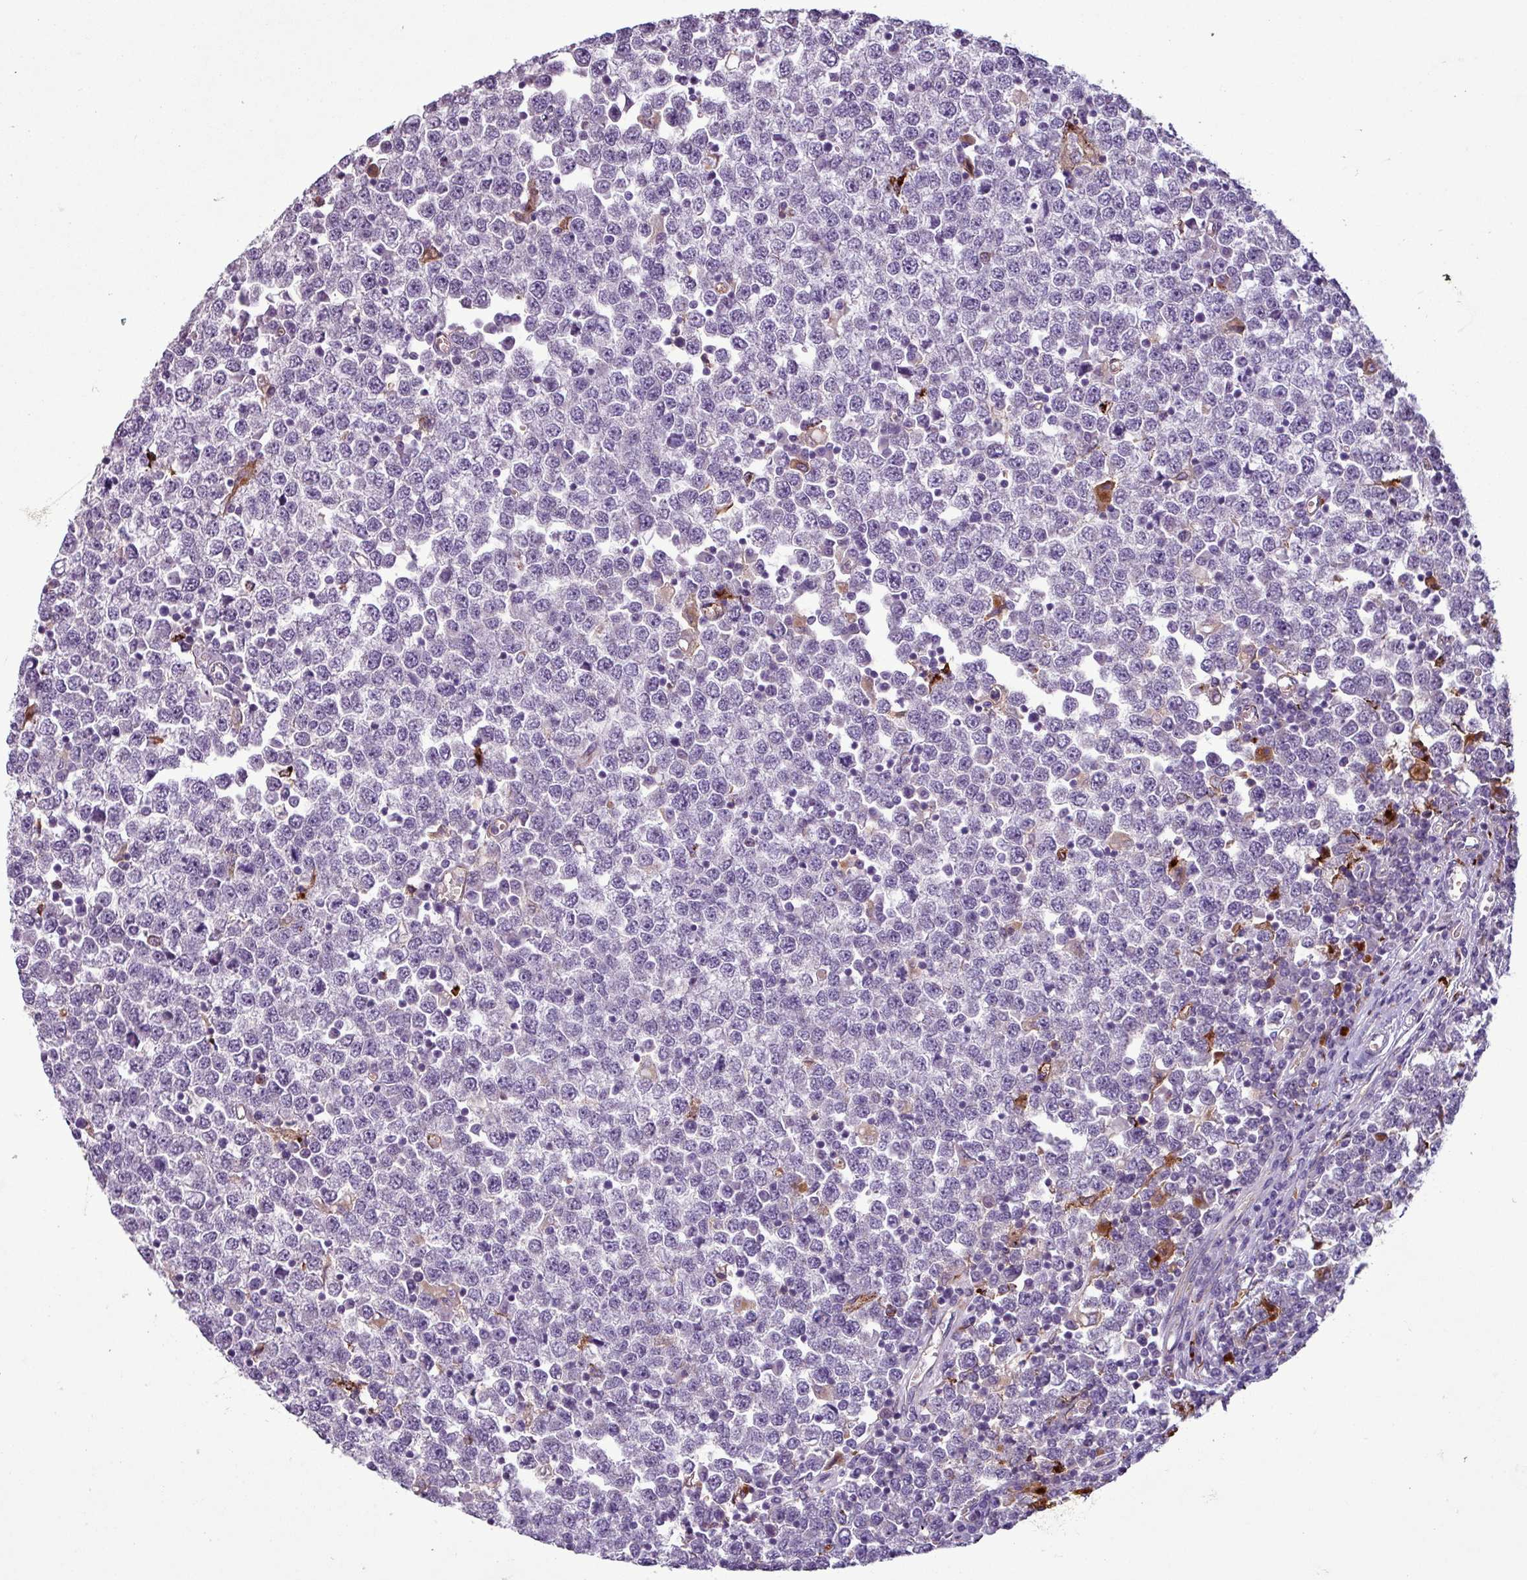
{"staining": {"intensity": "negative", "quantity": "none", "location": "none"}, "tissue": "testis cancer", "cell_type": "Tumor cells", "image_type": "cancer", "snomed": [{"axis": "morphology", "description": "Seminoma, NOS"}, {"axis": "topography", "description": "Testis"}], "caption": "Tumor cells show no significant protein expression in testis seminoma.", "gene": "C9orf24", "patient": {"sex": "male", "age": 65}}